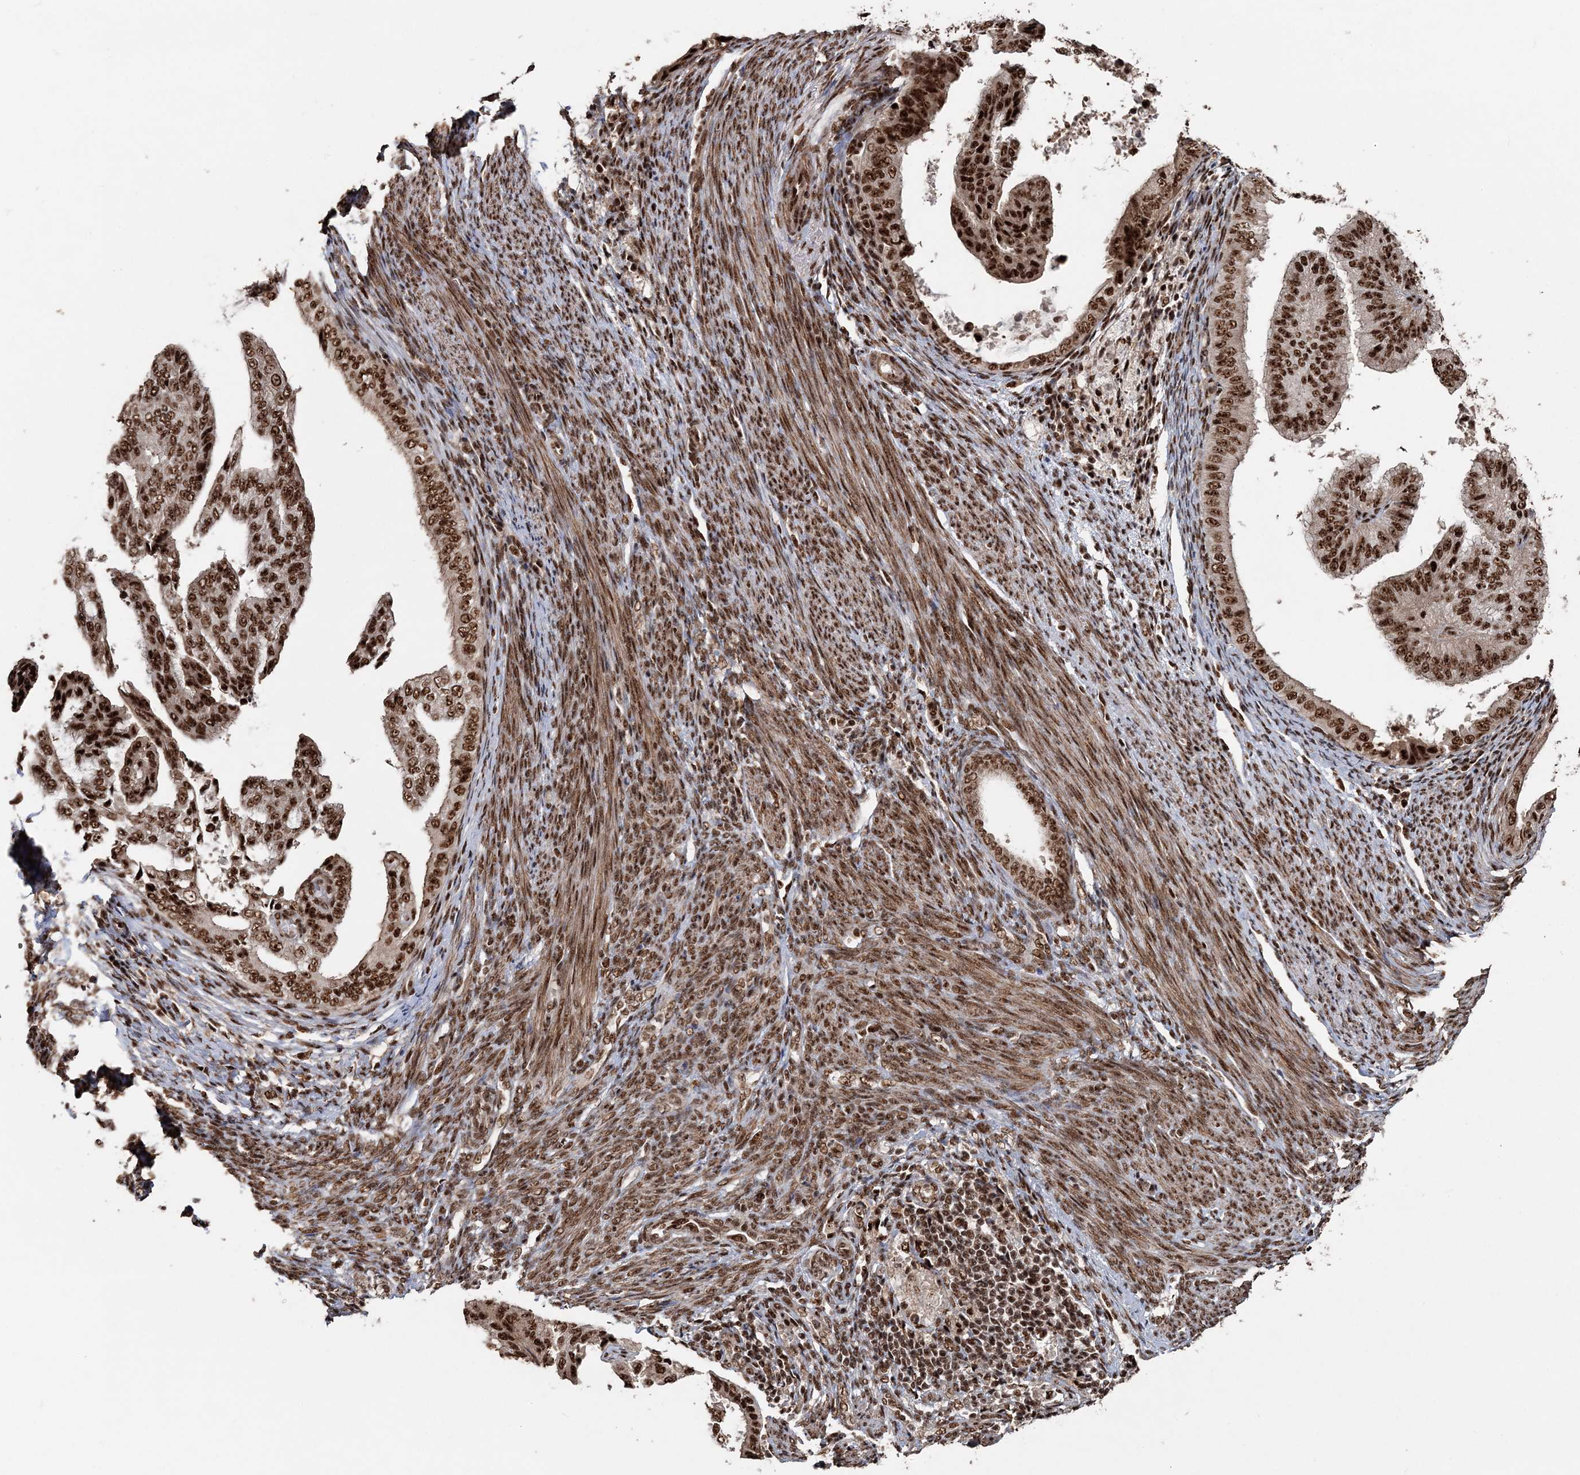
{"staining": {"intensity": "strong", "quantity": ">75%", "location": "nuclear"}, "tissue": "endometrial cancer", "cell_type": "Tumor cells", "image_type": "cancer", "snomed": [{"axis": "morphology", "description": "Adenocarcinoma, NOS"}, {"axis": "topography", "description": "Endometrium"}], "caption": "Immunohistochemistry micrograph of human endometrial cancer stained for a protein (brown), which reveals high levels of strong nuclear positivity in about >75% of tumor cells.", "gene": "EXOSC8", "patient": {"sex": "female", "age": 58}}